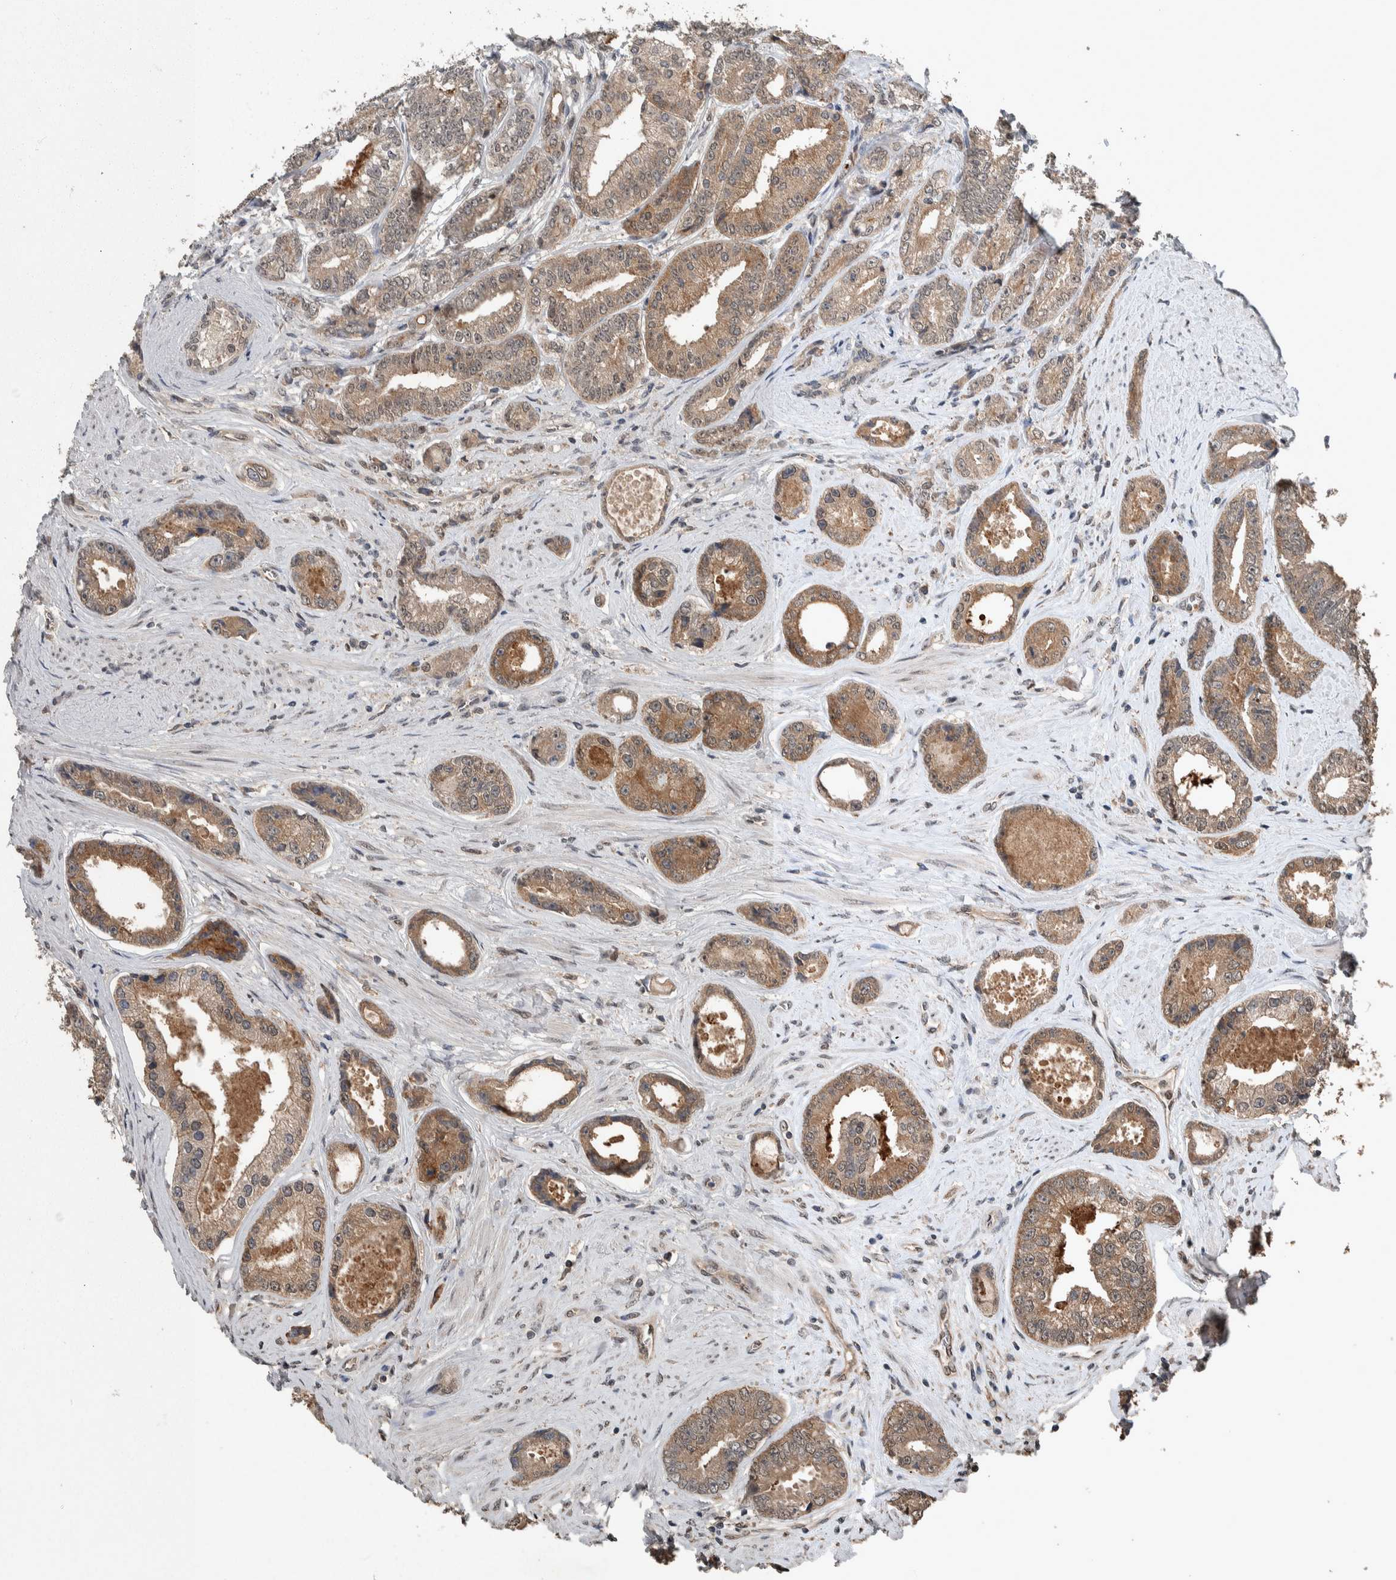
{"staining": {"intensity": "moderate", "quantity": ">75%", "location": "cytoplasmic/membranous"}, "tissue": "prostate cancer", "cell_type": "Tumor cells", "image_type": "cancer", "snomed": [{"axis": "morphology", "description": "Adenocarcinoma, High grade"}, {"axis": "topography", "description": "Prostate"}], "caption": "Immunohistochemistry photomicrograph of neoplastic tissue: human prostate cancer (high-grade adenocarcinoma) stained using IHC displays medium levels of moderate protein expression localized specifically in the cytoplasmic/membranous of tumor cells, appearing as a cytoplasmic/membranous brown color.", "gene": "MYO1E", "patient": {"sex": "male", "age": 61}}